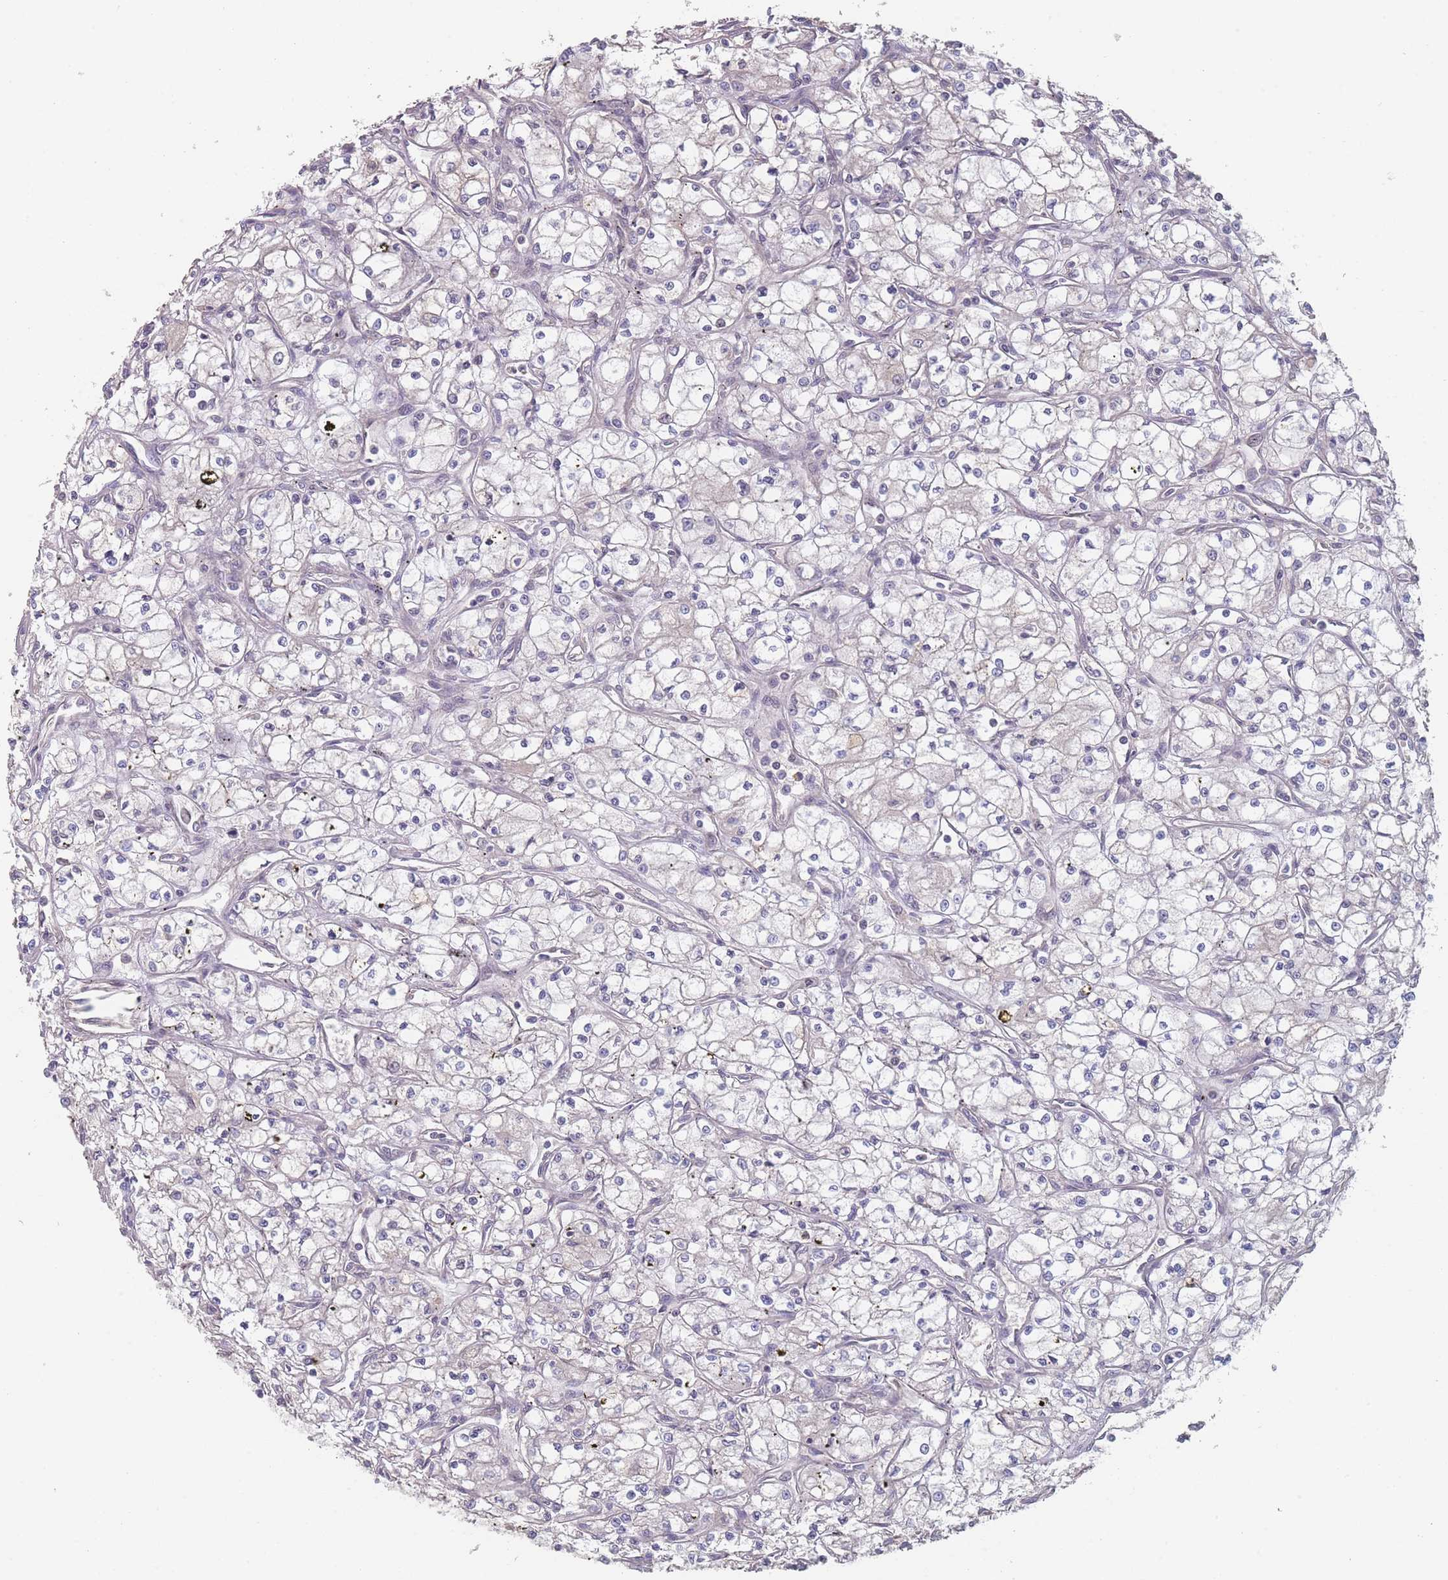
{"staining": {"intensity": "negative", "quantity": "none", "location": "none"}, "tissue": "renal cancer", "cell_type": "Tumor cells", "image_type": "cancer", "snomed": [{"axis": "morphology", "description": "Adenocarcinoma, NOS"}, {"axis": "topography", "description": "Kidney"}], "caption": "Micrograph shows no protein expression in tumor cells of renal cancer (adenocarcinoma) tissue.", "gene": "ANKRD10", "patient": {"sex": "male", "age": 59}}